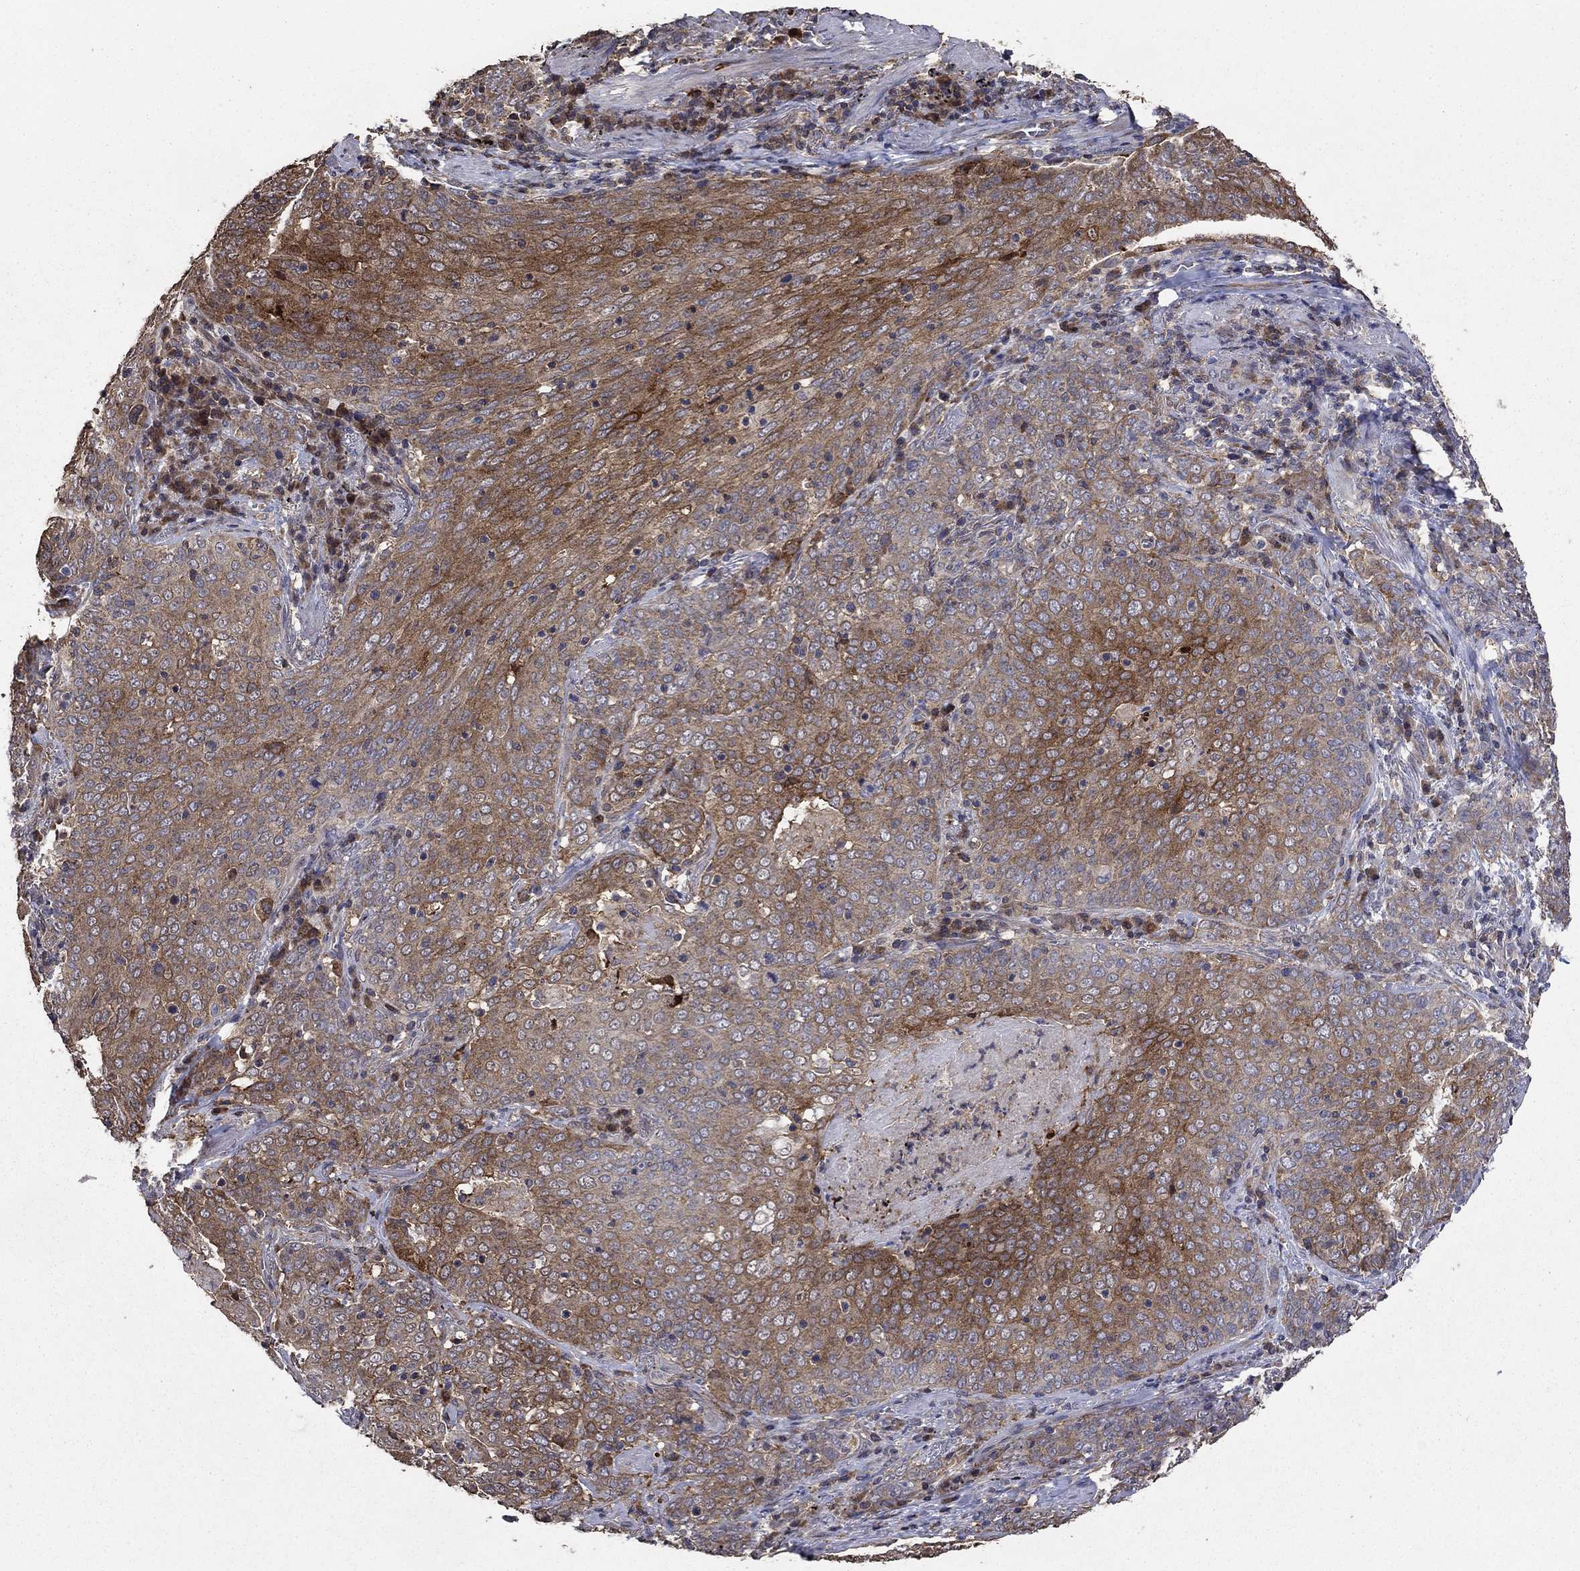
{"staining": {"intensity": "strong", "quantity": "<25%", "location": "cytoplasmic/membranous"}, "tissue": "lung cancer", "cell_type": "Tumor cells", "image_type": "cancer", "snomed": [{"axis": "morphology", "description": "Squamous cell carcinoma, NOS"}, {"axis": "topography", "description": "Lung"}], "caption": "Tumor cells reveal medium levels of strong cytoplasmic/membranous expression in approximately <25% of cells in squamous cell carcinoma (lung).", "gene": "DVL1", "patient": {"sex": "male", "age": 82}}